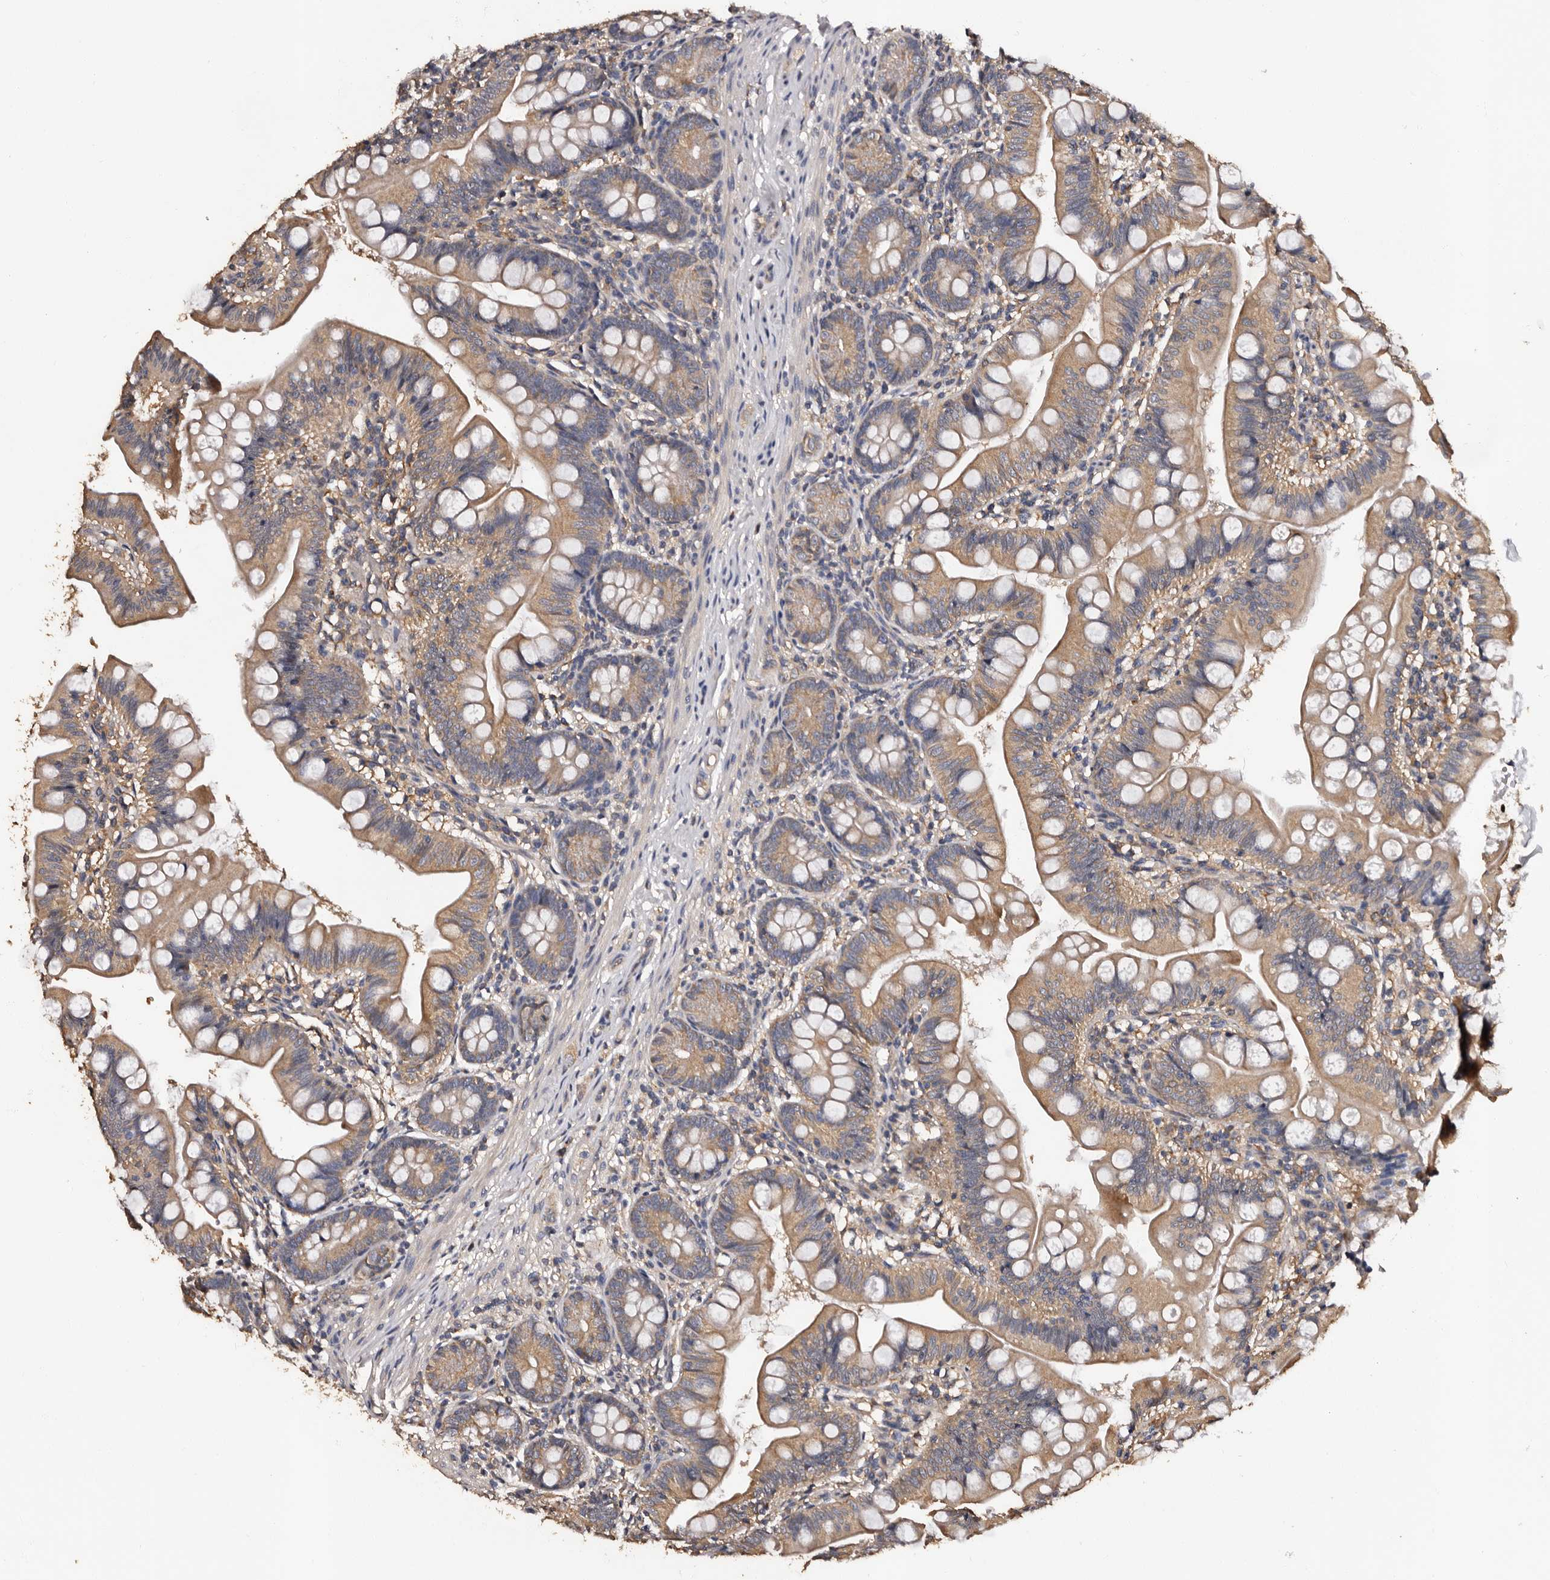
{"staining": {"intensity": "moderate", "quantity": ">75%", "location": "cytoplasmic/membranous"}, "tissue": "small intestine", "cell_type": "Glandular cells", "image_type": "normal", "snomed": [{"axis": "morphology", "description": "Normal tissue, NOS"}, {"axis": "topography", "description": "Small intestine"}], "caption": "Protein expression analysis of benign human small intestine reveals moderate cytoplasmic/membranous staining in about >75% of glandular cells. The protein is stained brown, and the nuclei are stained in blue (DAB (3,3'-diaminobenzidine) IHC with brightfield microscopy, high magnification).", "gene": "ADCK5", "patient": {"sex": "male", "age": 7}}